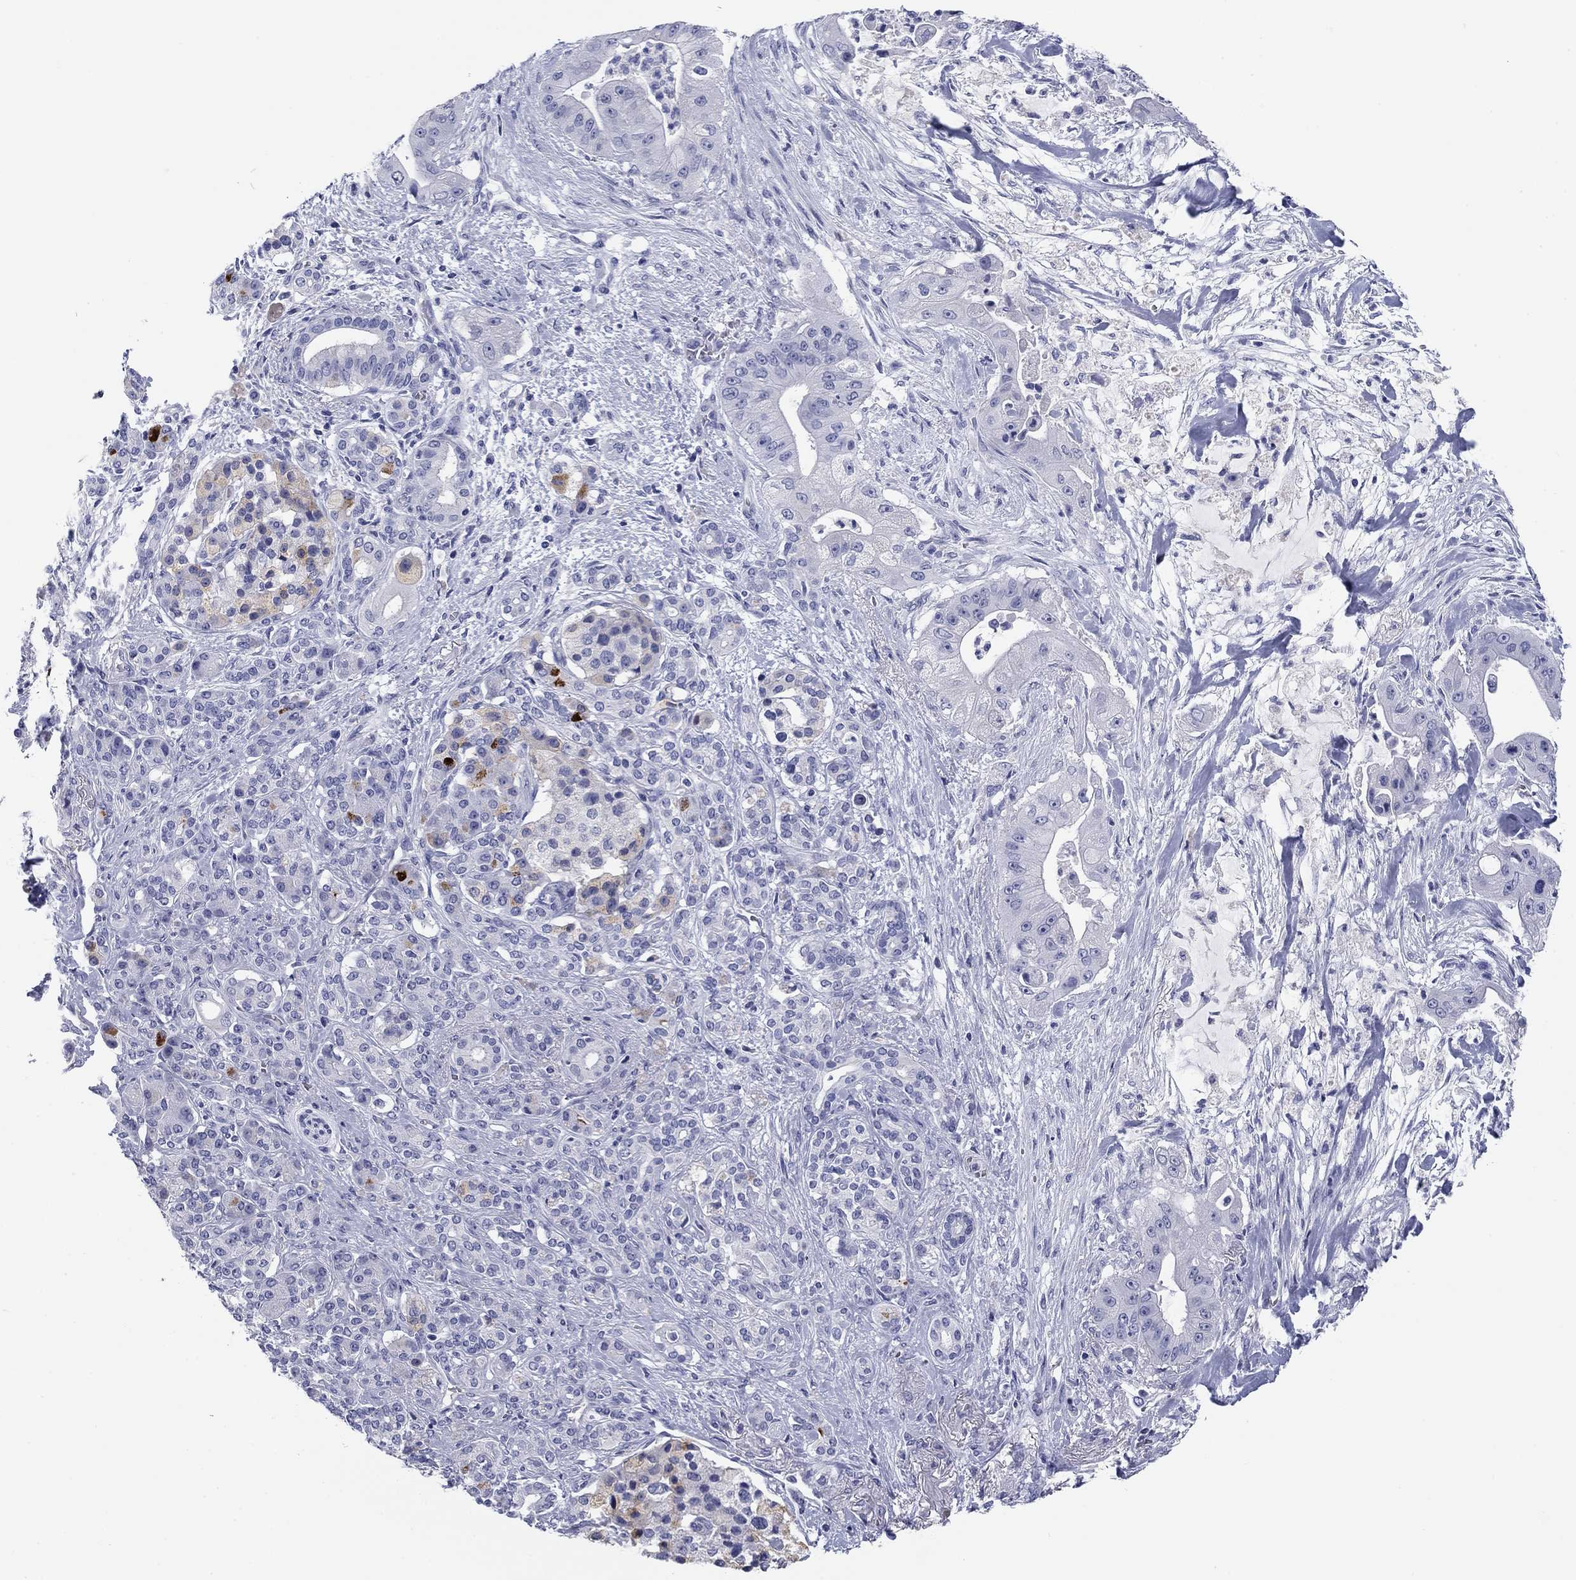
{"staining": {"intensity": "negative", "quantity": "none", "location": "none"}, "tissue": "pancreatic cancer", "cell_type": "Tumor cells", "image_type": "cancer", "snomed": [{"axis": "morphology", "description": "Normal tissue, NOS"}, {"axis": "morphology", "description": "Inflammation, NOS"}, {"axis": "morphology", "description": "Adenocarcinoma, NOS"}, {"axis": "topography", "description": "Pancreas"}], "caption": "IHC image of pancreatic cancer (adenocarcinoma) stained for a protein (brown), which shows no expression in tumor cells.", "gene": "KCNH1", "patient": {"sex": "male", "age": 57}}